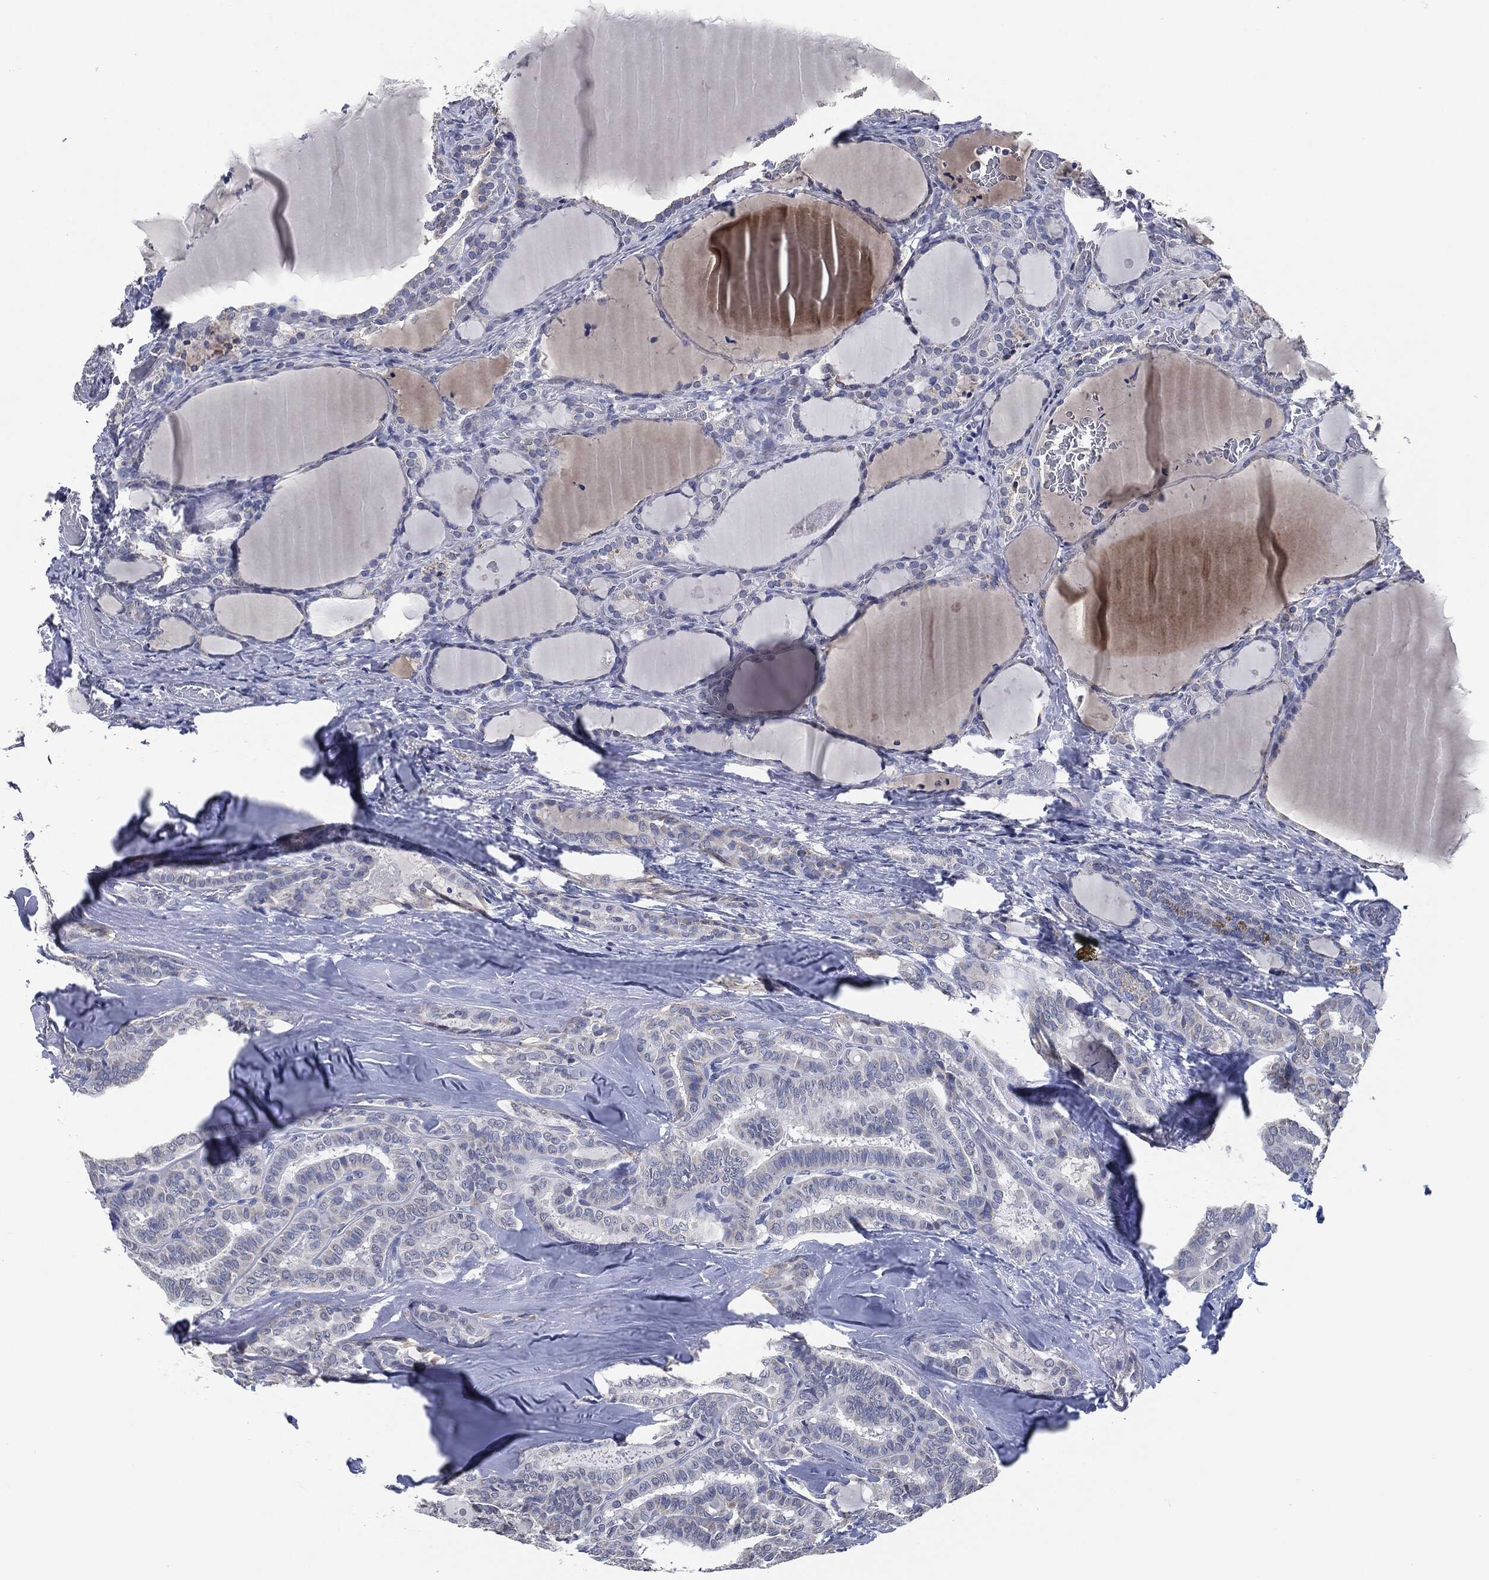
{"staining": {"intensity": "moderate", "quantity": "<25%", "location": "cytoplasmic/membranous"}, "tissue": "thyroid cancer", "cell_type": "Tumor cells", "image_type": "cancer", "snomed": [{"axis": "morphology", "description": "Papillary adenocarcinoma, NOS"}, {"axis": "topography", "description": "Thyroid gland"}], "caption": "An immunohistochemistry histopathology image of tumor tissue is shown. Protein staining in brown highlights moderate cytoplasmic/membranous positivity in papillary adenocarcinoma (thyroid) within tumor cells.", "gene": "IL2RG", "patient": {"sex": "female", "age": 39}}